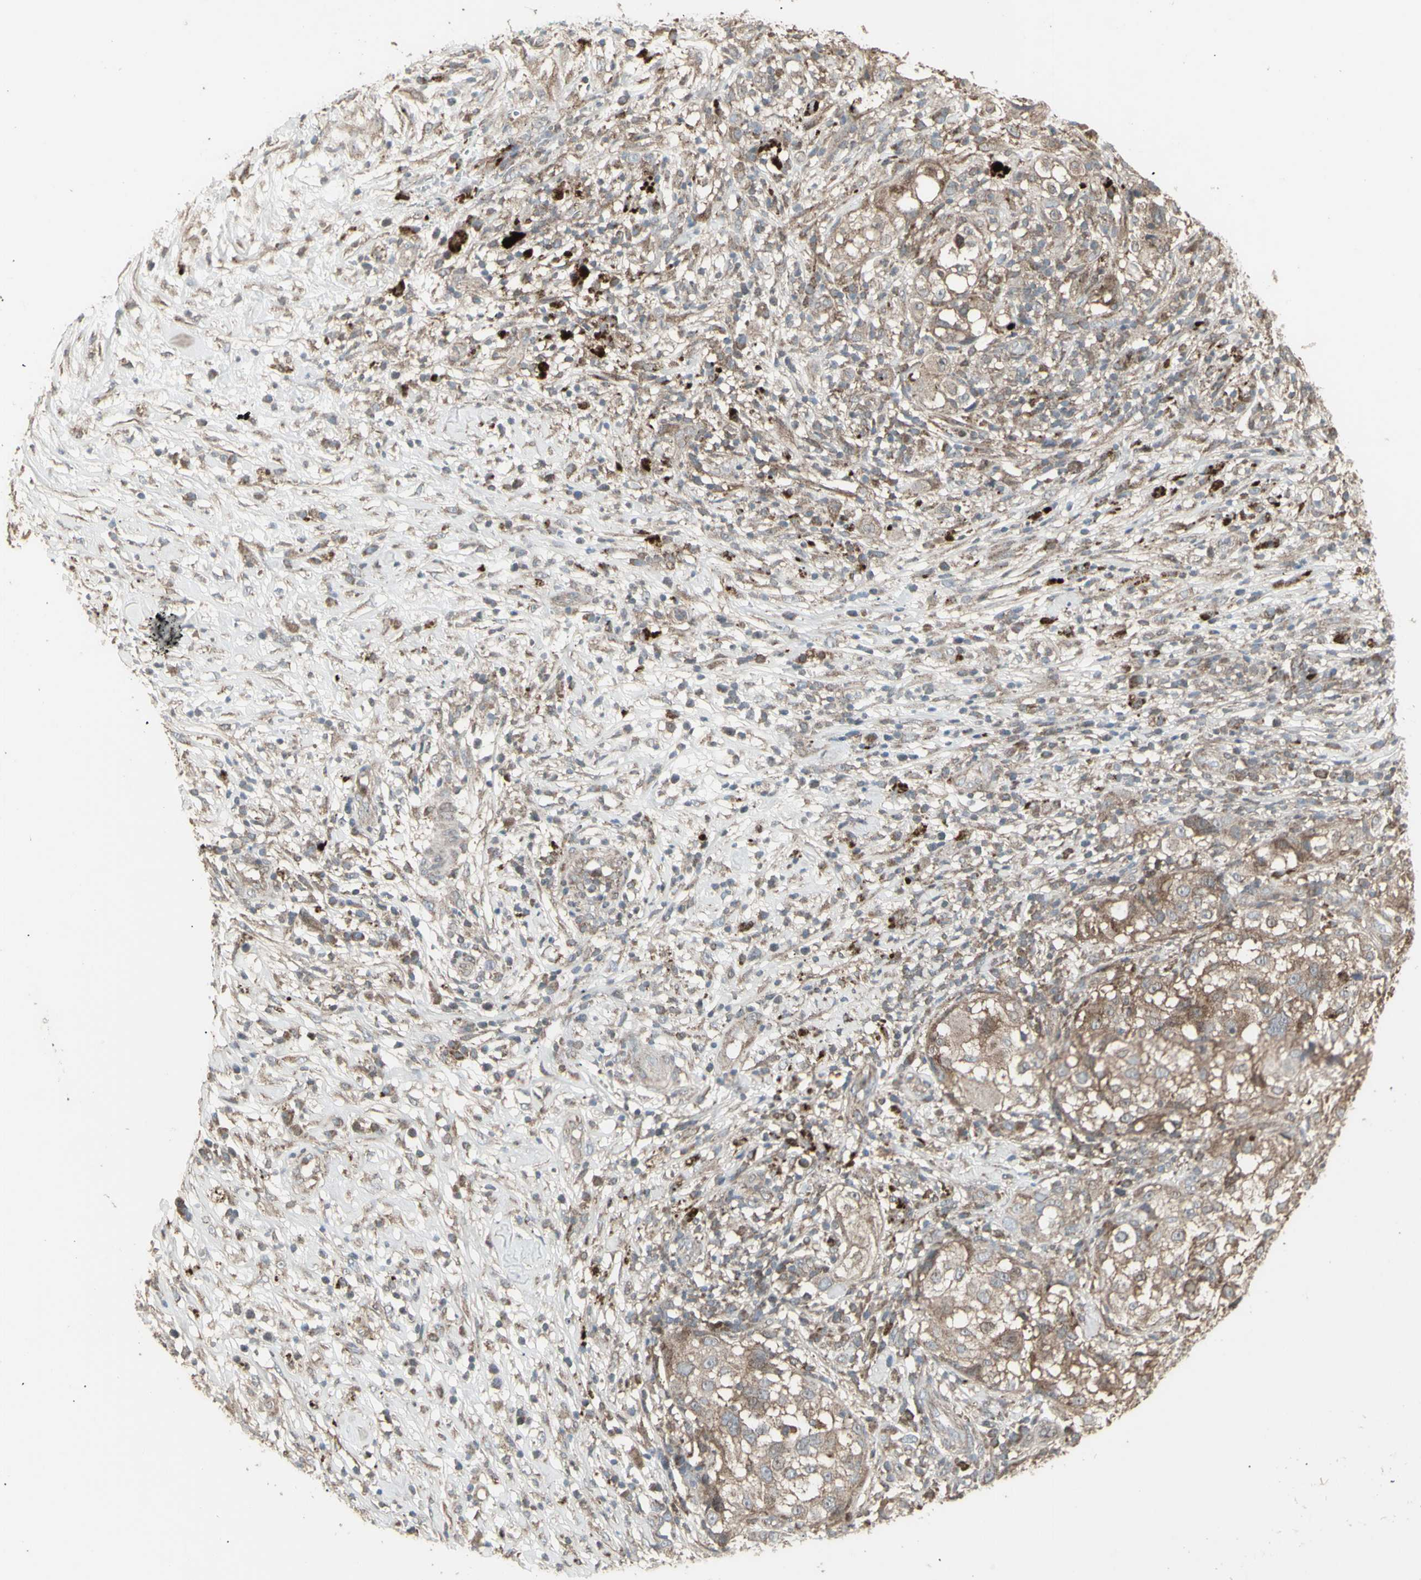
{"staining": {"intensity": "moderate", "quantity": ">75%", "location": "cytoplasmic/membranous"}, "tissue": "melanoma", "cell_type": "Tumor cells", "image_type": "cancer", "snomed": [{"axis": "morphology", "description": "Necrosis, NOS"}, {"axis": "morphology", "description": "Malignant melanoma, NOS"}, {"axis": "topography", "description": "Skin"}], "caption": "Malignant melanoma stained with a brown dye reveals moderate cytoplasmic/membranous positive positivity in approximately >75% of tumor cells.", "gene": "RNASEL", "patient": {"sex": "female", "age": 87}}